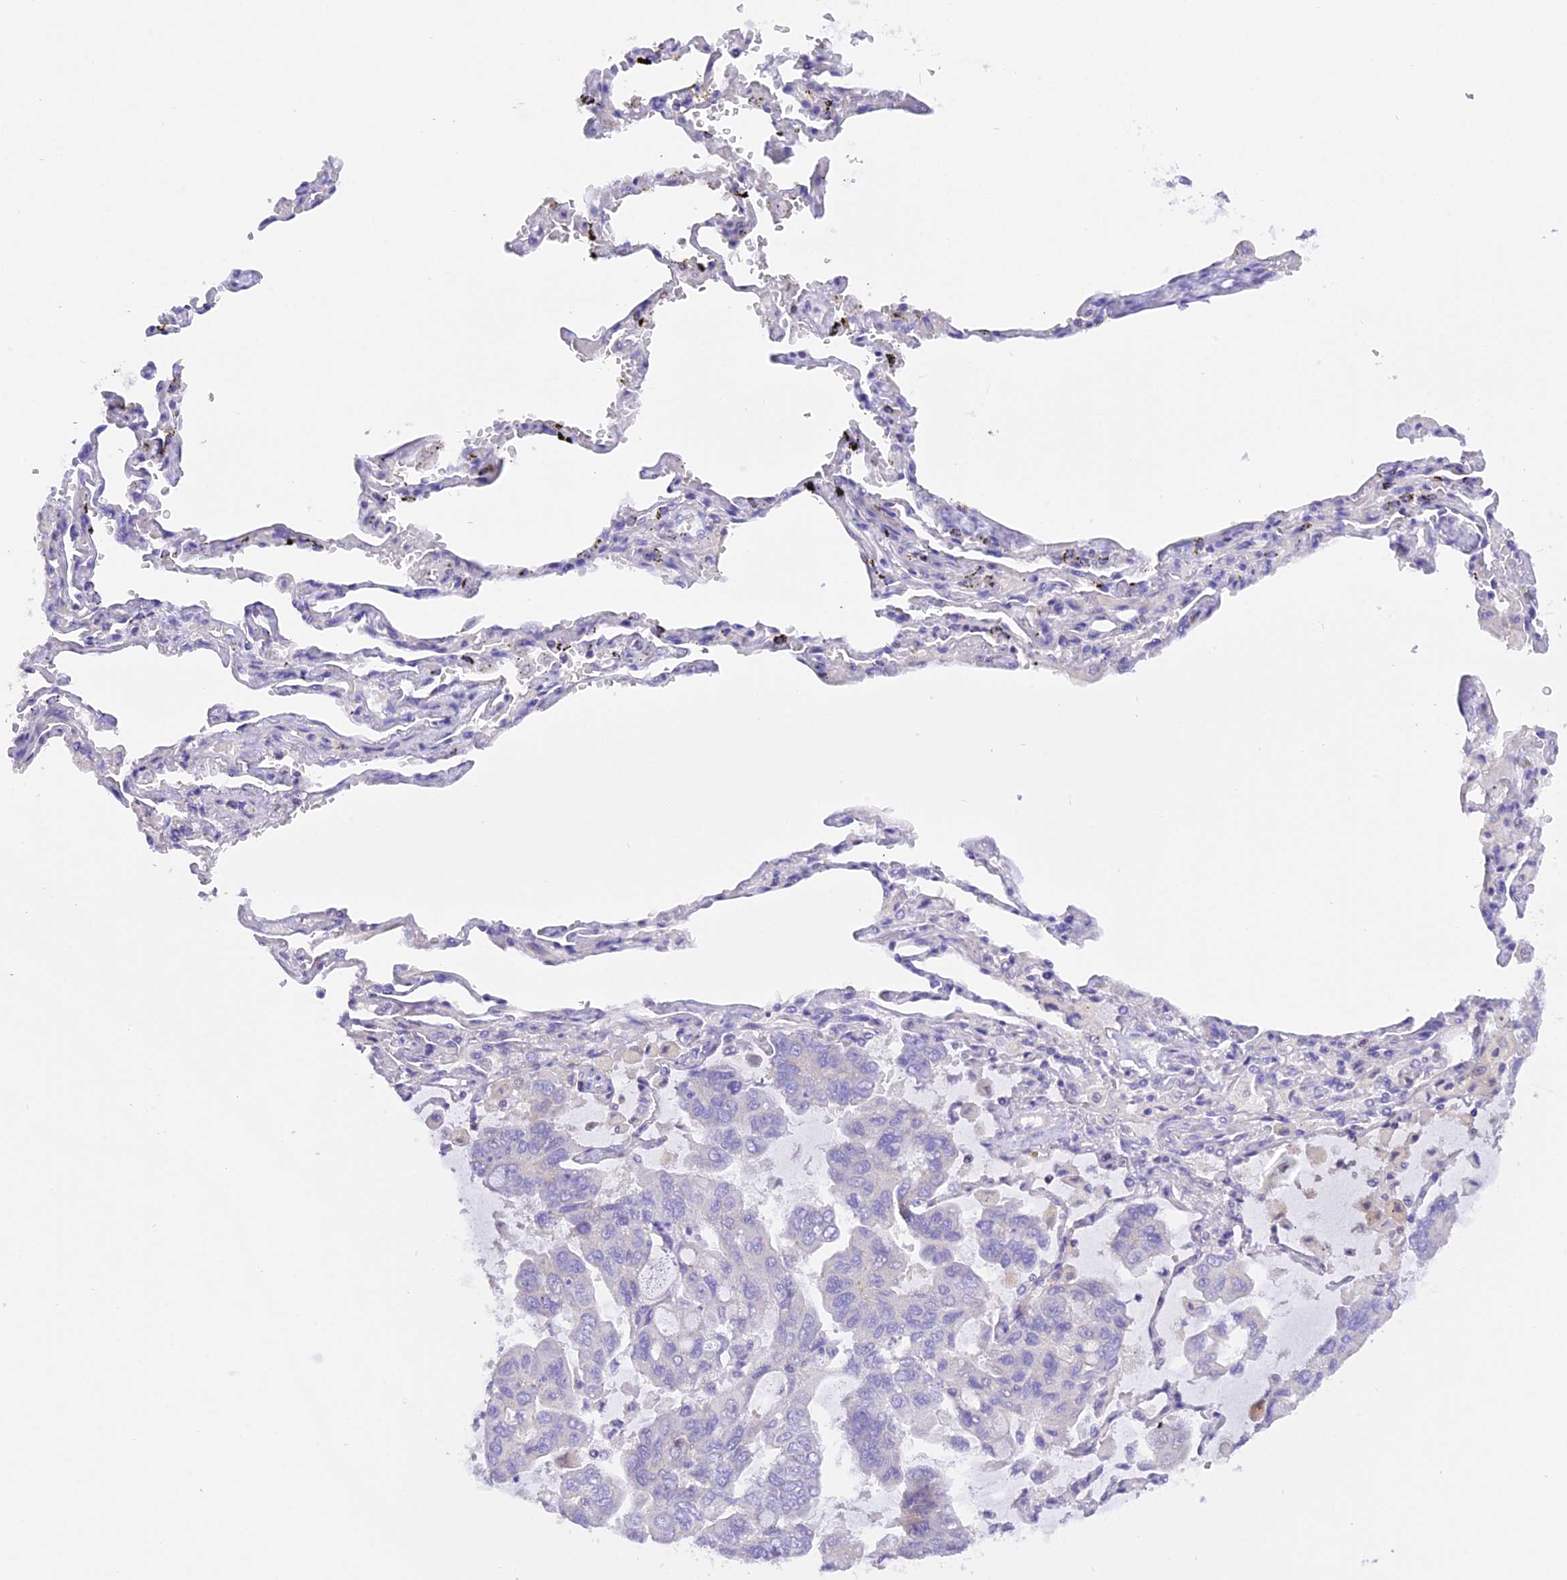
{"staining": {"intensity": "negative", "quantity": "none", "location": "none"}, "tissue": "lung cancer", "cell_type": "Tumor cells", "image_type": "cancer", "snomed": [{"axis": "morphology", "description": "Adenocarcinoma, NOS"}, {"axis": "topography", "description": "Lung"}], "caption": "DAB (3,3'-diaminobenzidine) immunohistochemical staining of human lung cancer (adenocarcinoma) shows no significant positivity in tumor cells.", "gene": "FAM193A", "patient": {"sex": "male", "age": 64}}